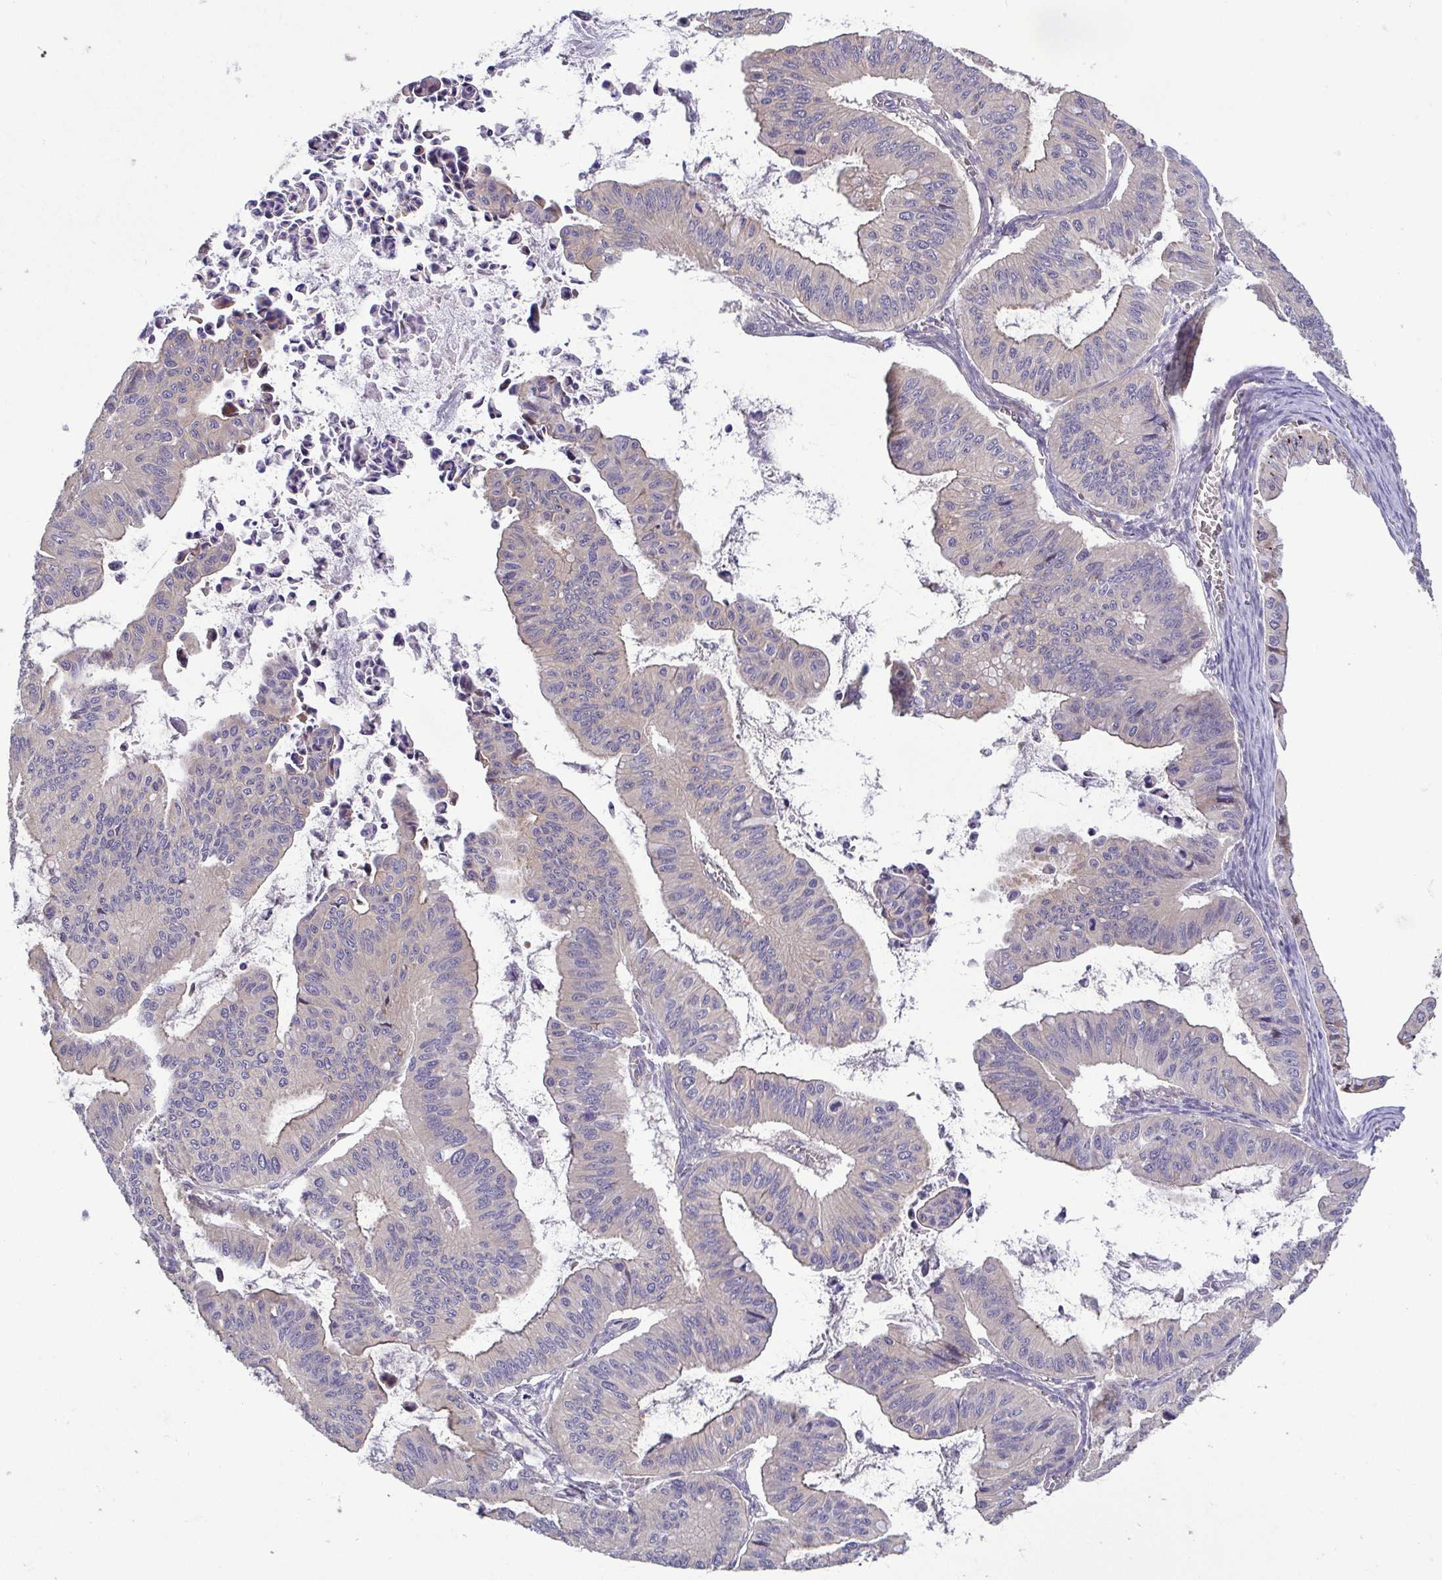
{"staining": {"intensity": "negative", "quantity": "none", "location": "none"}, "tissue": "ovarian cancer", "cell_type": "Tumor cells", "image_type": "cancer", "snomed": [{"axis": "morphology", "description": "Cystadenocarcinoma, mucinous, NOS"}, {"axis": "topography", "description": "Ovary"}], "caption": "High magnification brightfield microscopy of ovarian cancer stained with DAB (3,3'-diaminobenzidine) (brown) and counterstained with hematoxylin (blue): tumor cells show no significant positivity.", "gene": "OSBPL7", "patient": {"sex": "female", "age": 72}}